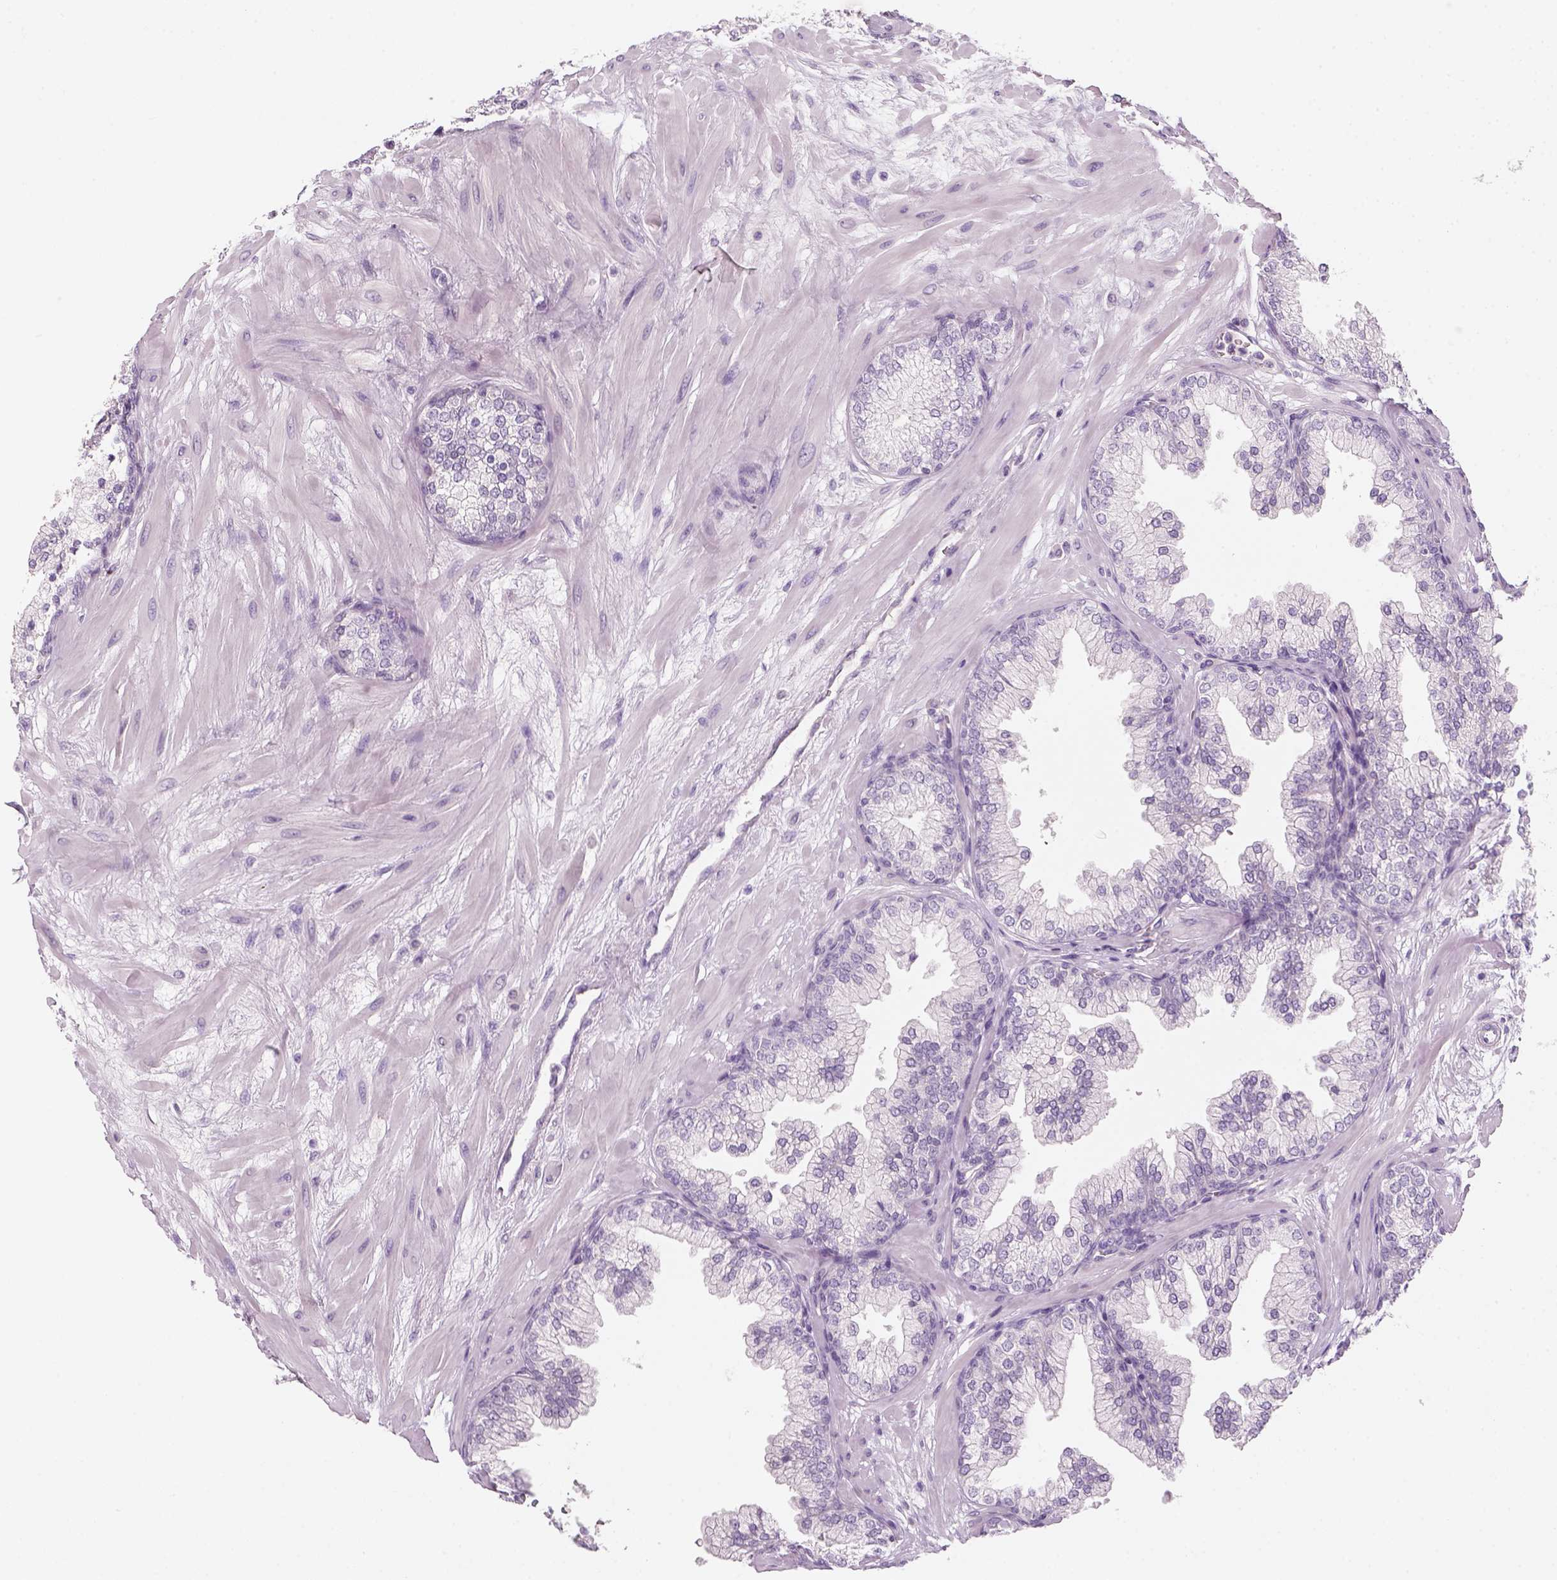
{"staining": {"intensity": "negative", "quantity": "none", "location": "none"}, "tissue": "prostate", "cell_type": "Glandular cells", "image_type": "normal", "snomed": [{"axis": "morphology", "description": "Normal tissue, NOS"}, {"axis": "topography", "description": "Prostate"}, {"axis": "topography", "description": "Peripheral nerve tissue"}], "caption": "Immunohistochemistry (IHC) photomicrograph of normal prostate: prostate stained with DAB (3,3'-diaminobenzidine) reveals no significant protein positivity in glandular cells. (DAB (3,3'-diaminobenzidine) IHC visualized using brightfield microscopy, high magnification).", "gene": "KRT25", "patient": {"sex": "male", "age": 61}}